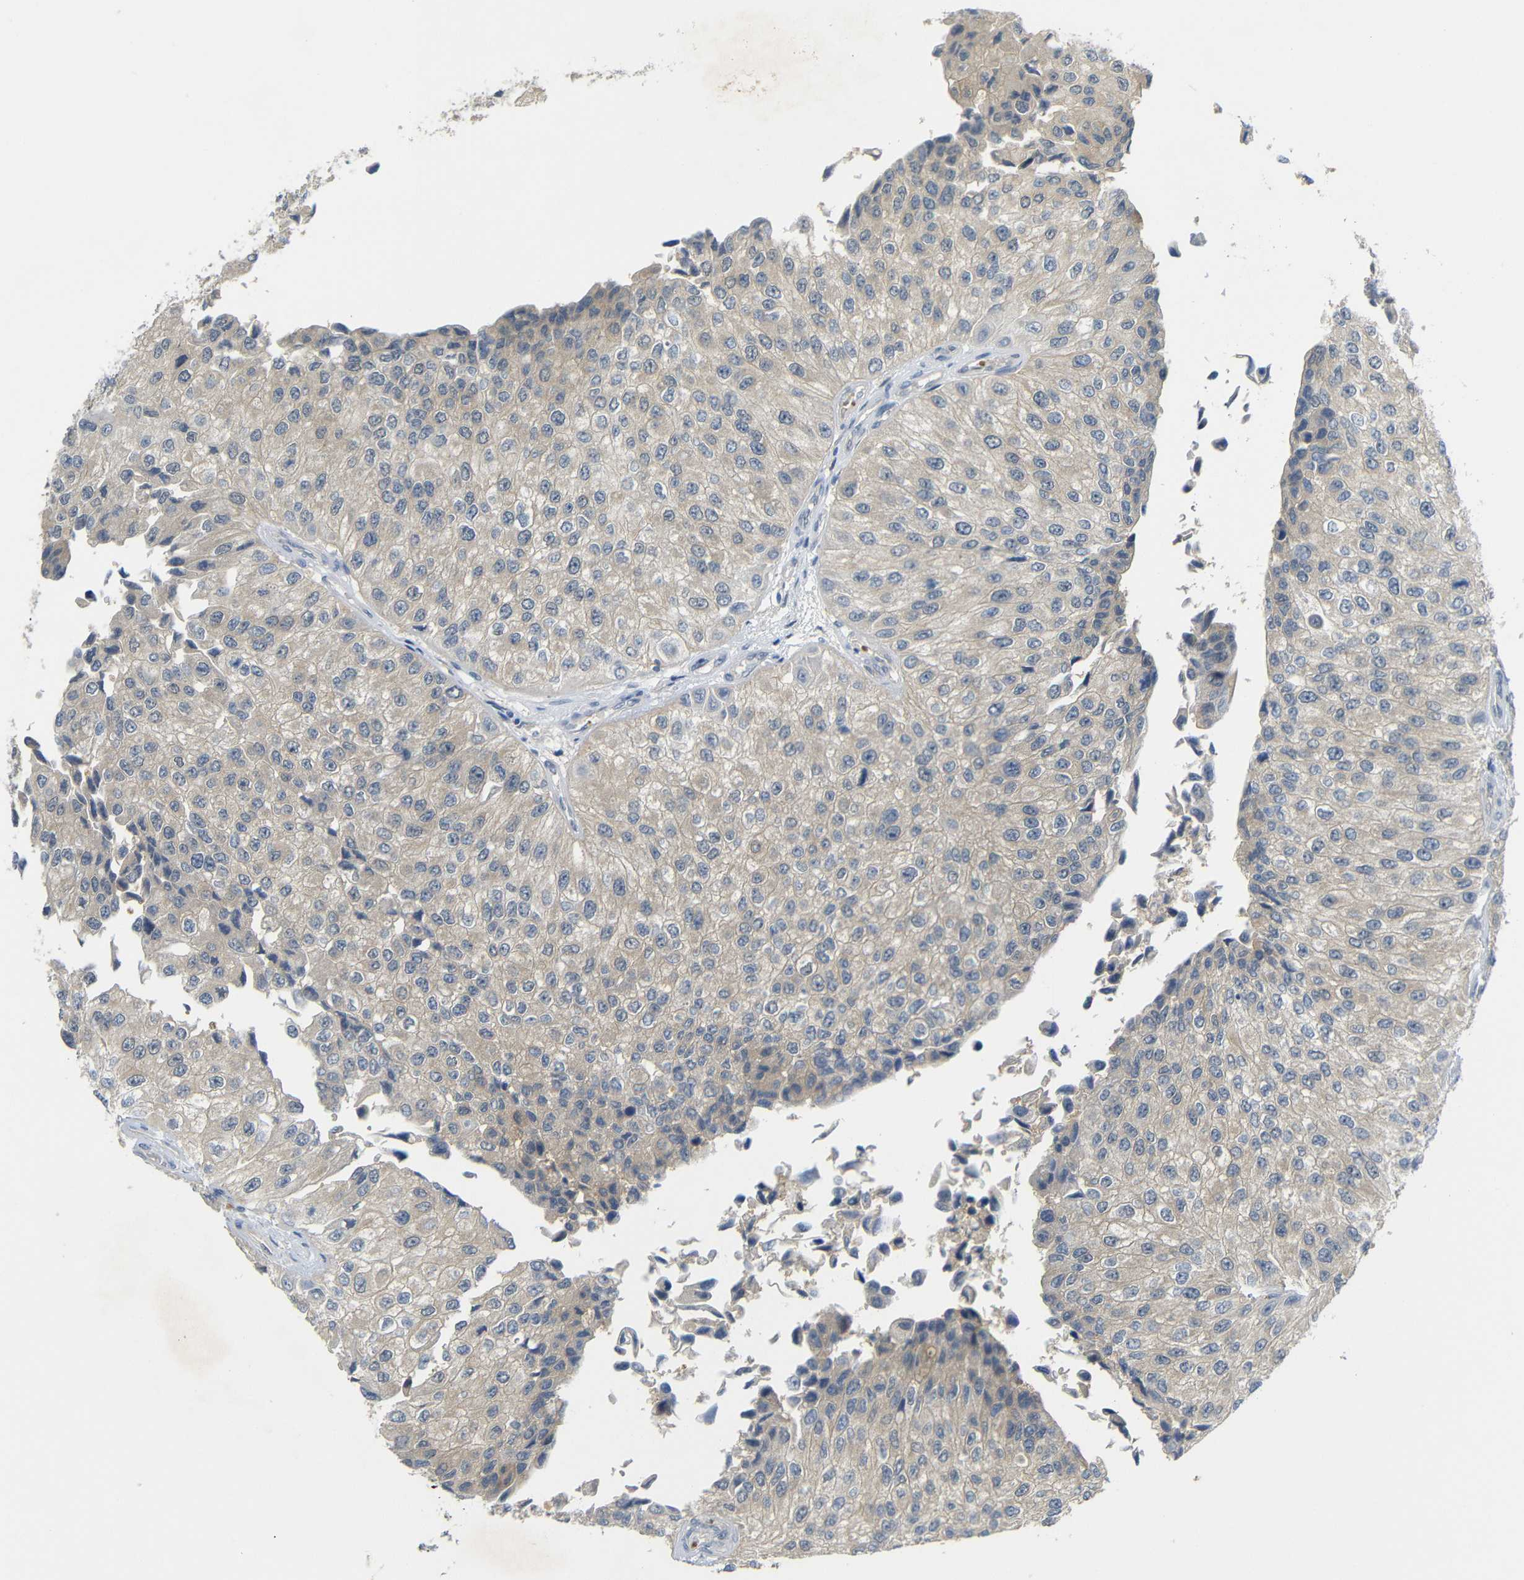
{"staining": {"intensity": "weak", "quantity": ">75%", "location": "cytoplasmic/membranous"}, "tissue": "urothelial cancer", "cell_type": "Tumor cells", "image_type": "cancer", "snomed": [{"axis": "morphology", "description": "Urothelial carcinoma, High grade"}, {"axis": "topography", "description": "Kidney"}, {"axis": "topography", "description": "Urinary bladder"}], "caption": "Tumor cells show low levels of weak cytoplasmic/membranous staining in about >75% of cells in human urothelial carcinoma (high-grade).", "gene": "TBC1D32", "patient": {"sex": "male", "age": 77}}